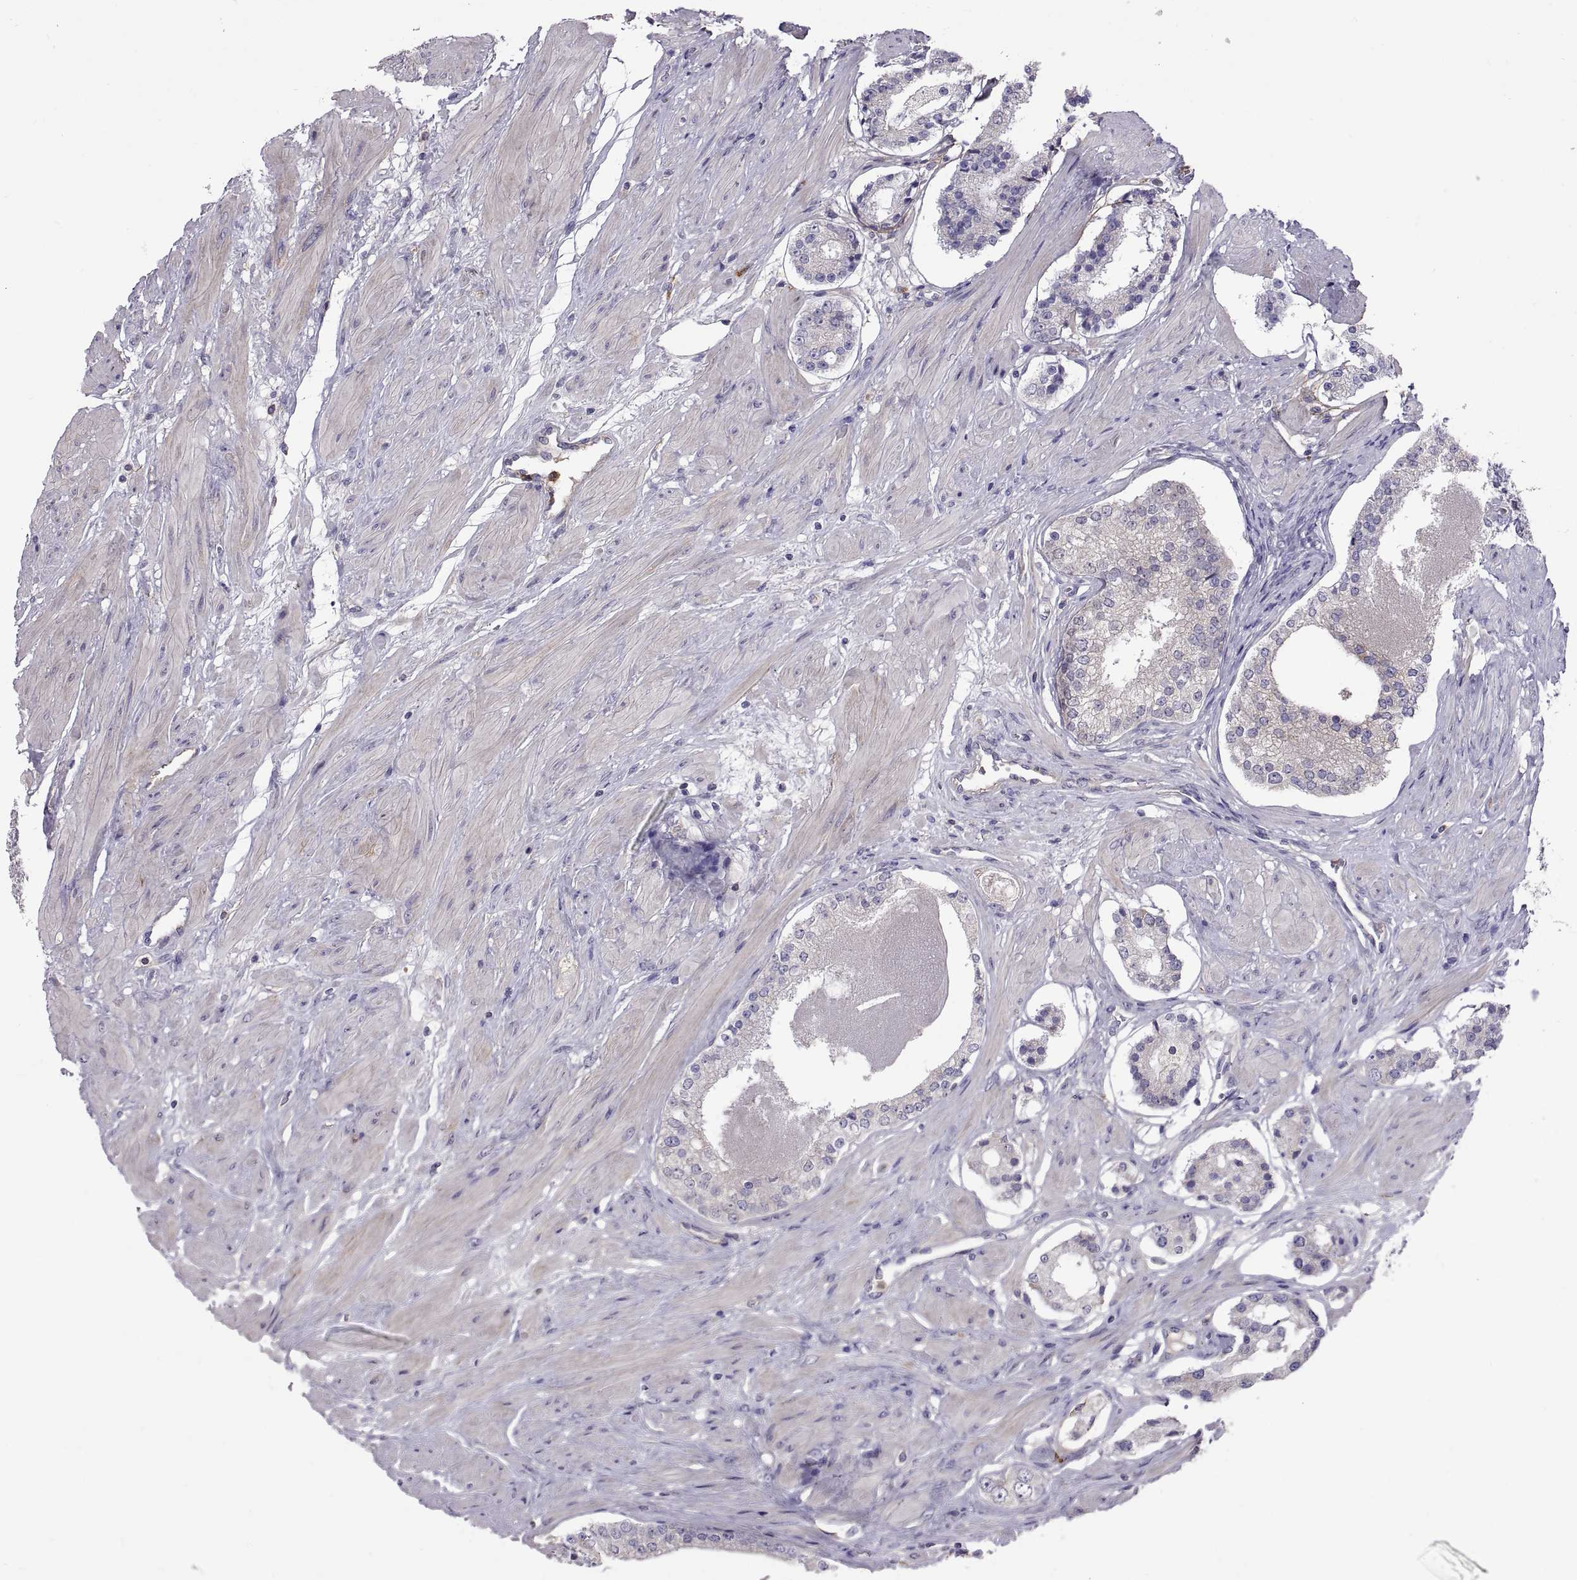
{"staining": {"intensity": "negative", "quantity": "none", "location": "none"}, "tissue": "prostate cancer", "cell_type": "Tumor cells", "image_type": "cancer", "snomed": [{"axis": "morphology", "description": "Adenocarcinoma, Low grade"}, {"axis": "topography", "description": "Prostate"}], "caption": "Immunohistochemical staining of human prostate cancer reveals no significant staining in tumor cells.", "gene": "EMILIN2", "patient": {"sex": "male", "age": 60}}